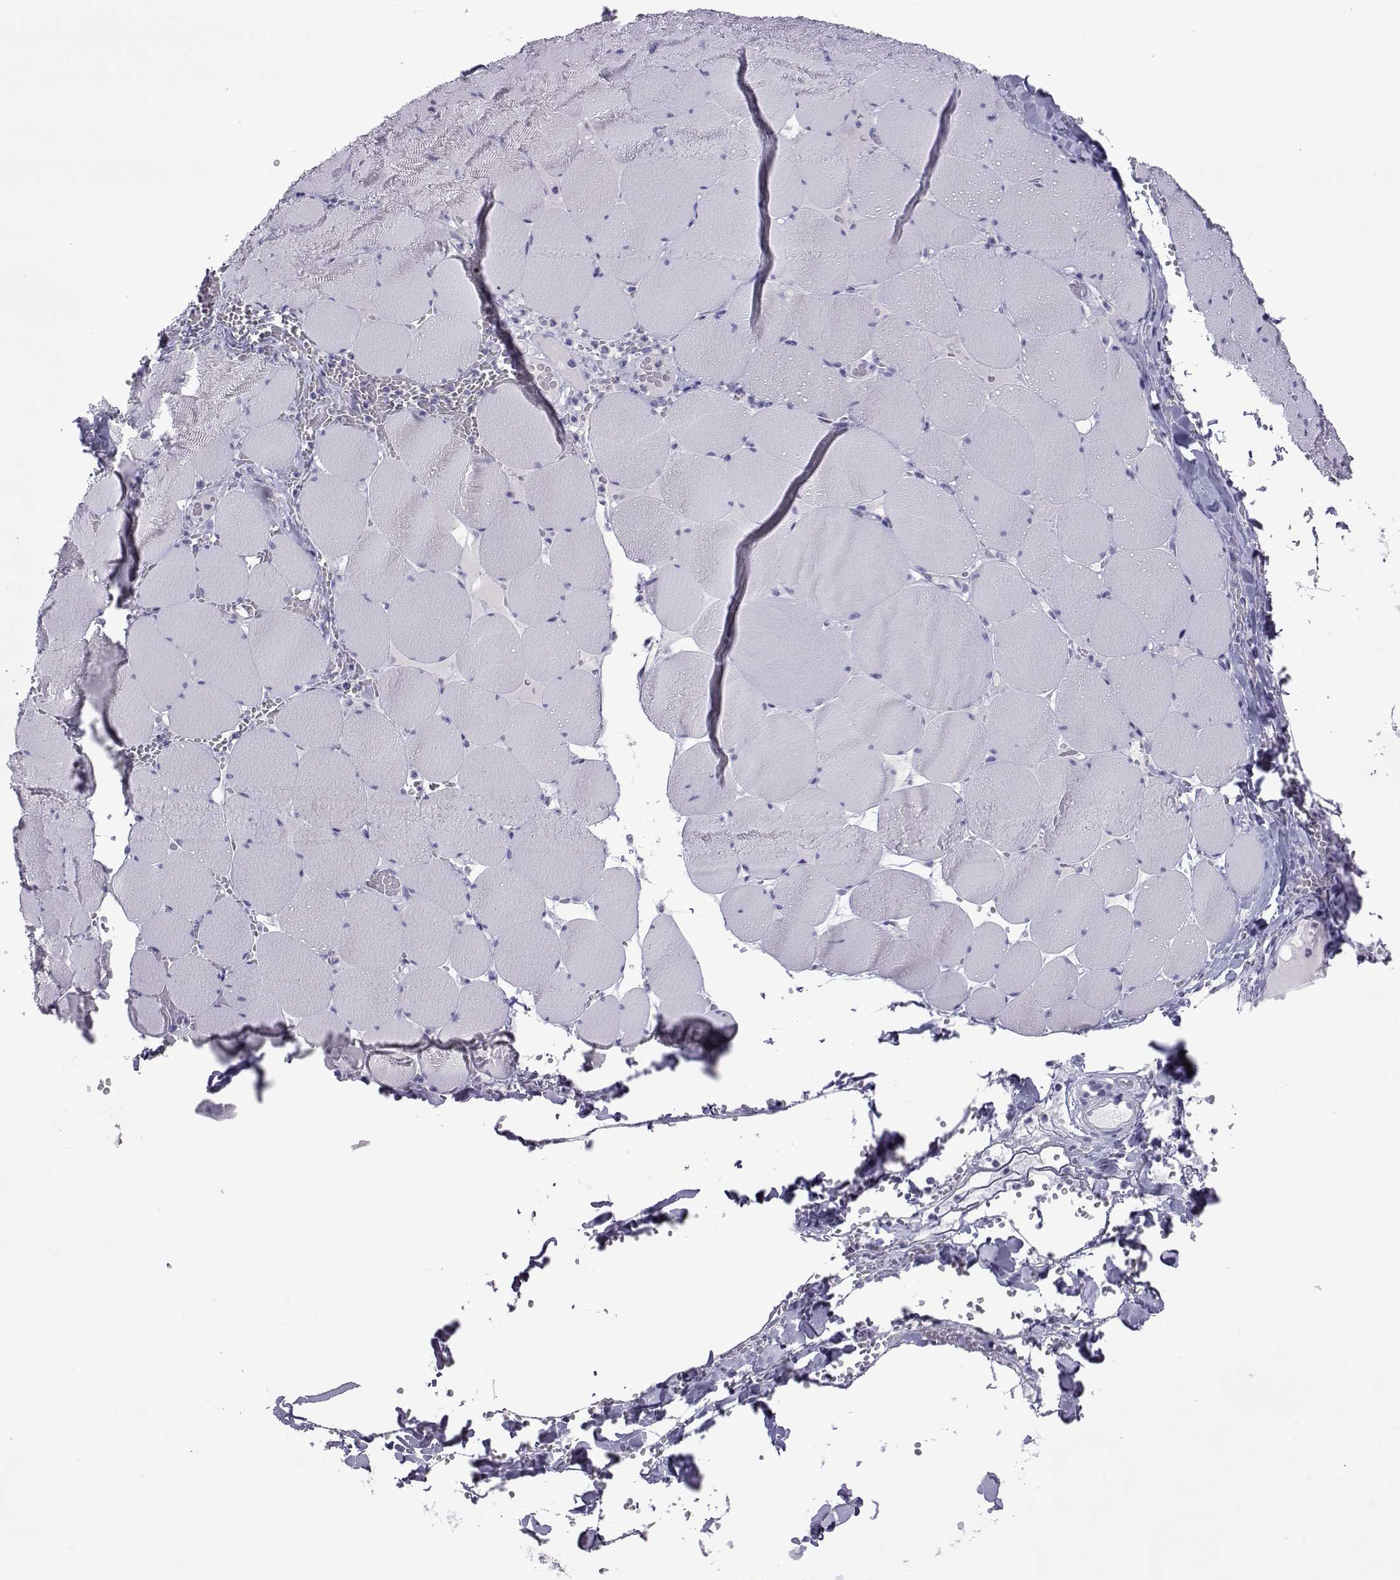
{"staining": {"intensity": "negative", "quantity": "none", "location": "none"}, "tissue": "skeletal muscle", "cell_type": "Myocytes", "image_type": "normal", "snomed": [{"axis": "morphology", "description": "Normal tissue, NOS"}, {"axis": "morphology", "description": "Malignant melanoma, Metastatic site"}, {"axis": "topography", "description": "Skeletal muscle"}], "caption": "The histopathology image reveals no staining of myocytes in unremarkable skeletal muscle.", "gene": "ACTL7A", "patient": {"sex": "male", "age": 50}}